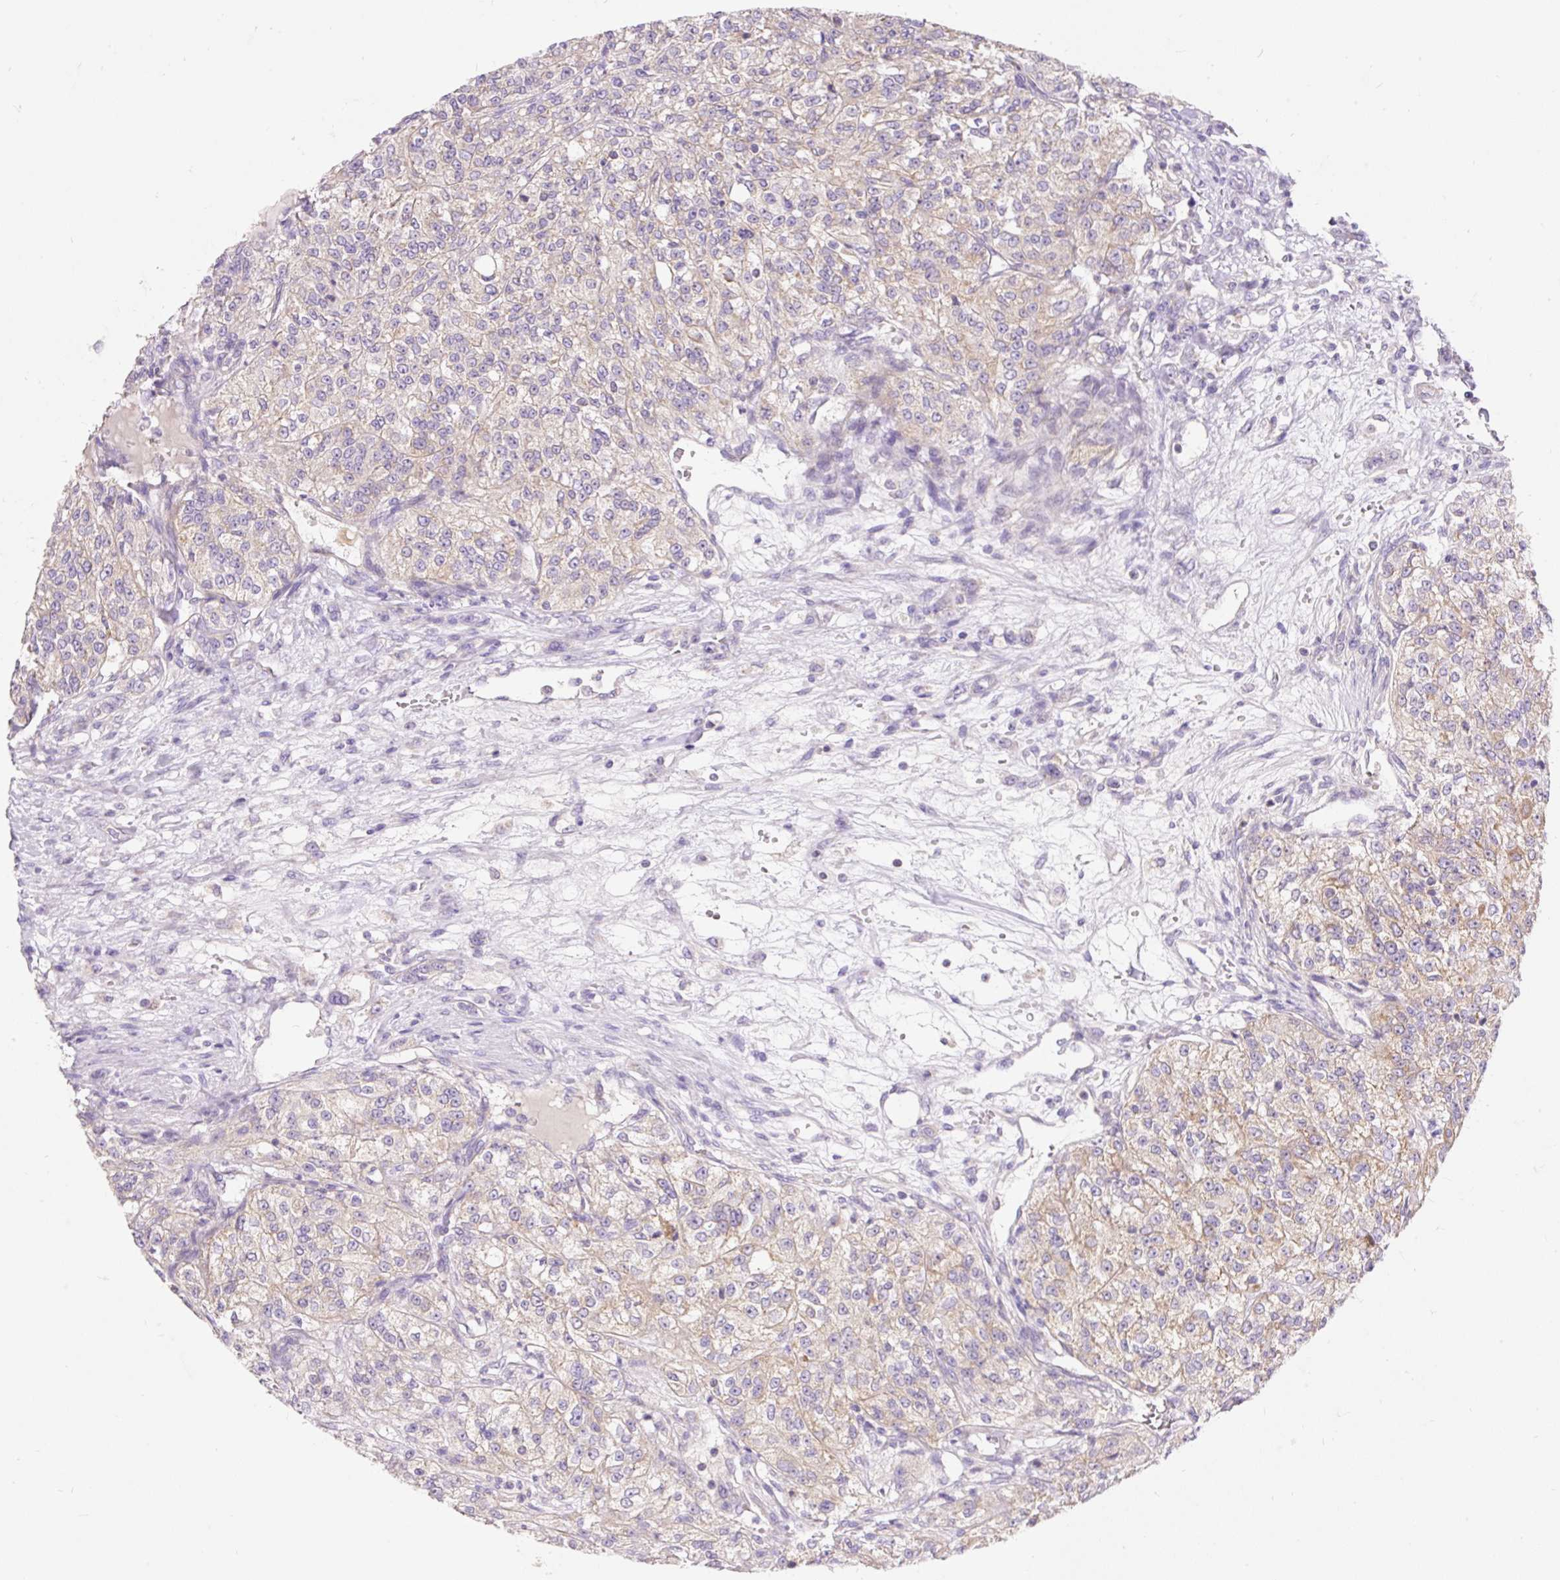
{"staining": {"intensity": "weak", "quantity": "25%-75%", "location": "cytoplasmic/membranous"}, "tissue": "renal cancer", "cell_type": "Tumor cells", "image_type": "cancer", "snomed": [{"axis": "morphology", "description": "Adenocarcinoma, NOS"}, {"axis": "topography", "description": "Kidney"}], "caption": "The micrograph shows immunohistochemical staining of renal cancer. There is weak cytoplasmic/membranous positivity is seen in approximately 25%-75% of tumor cells.", "gene": "PMAIP1", "patient": {"sex": "female", "age": 63}}